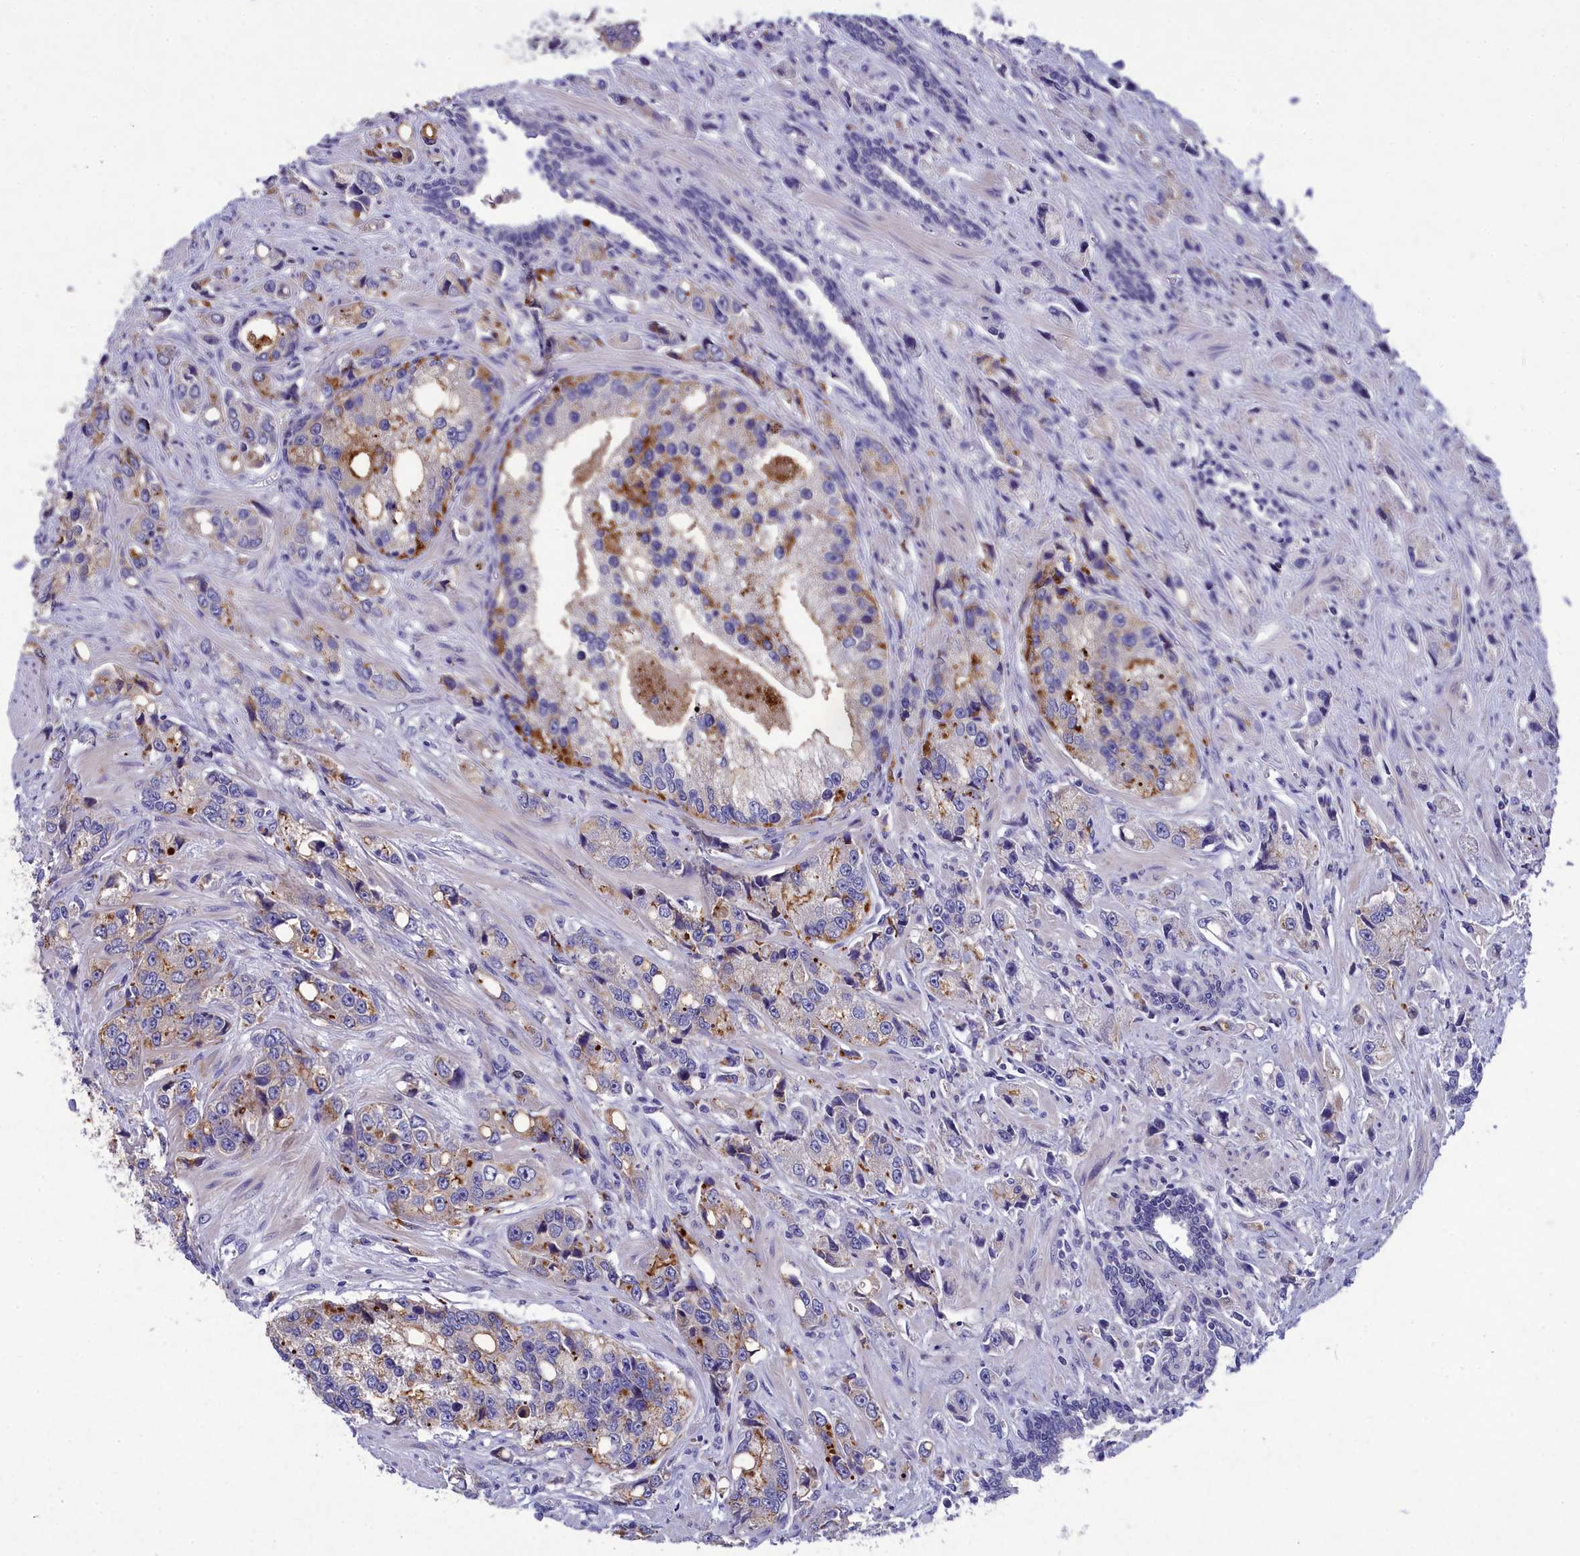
{"staining": {"intensity": "moderate", "quantity": "<25%", "location": "cytoplasmic/membranous"}, "tissue": "prostate cancer", "cell_type": "Tumor cells", "image_type": "cancer", "snomed": [{"axis": "morphology", "description": "Adenocarcinoma, High grade"}, {"axis": "topography", "description": "Prostate"}], "caption": "Brown immunohistochemical staining in high-grade adenocarcinoma (prostate) shows moderate cytoplasmic/membranous staining in about <25% of tumor cells.", "gene": "DEFB119", "patient": {"sex": "male", "age": 74}}